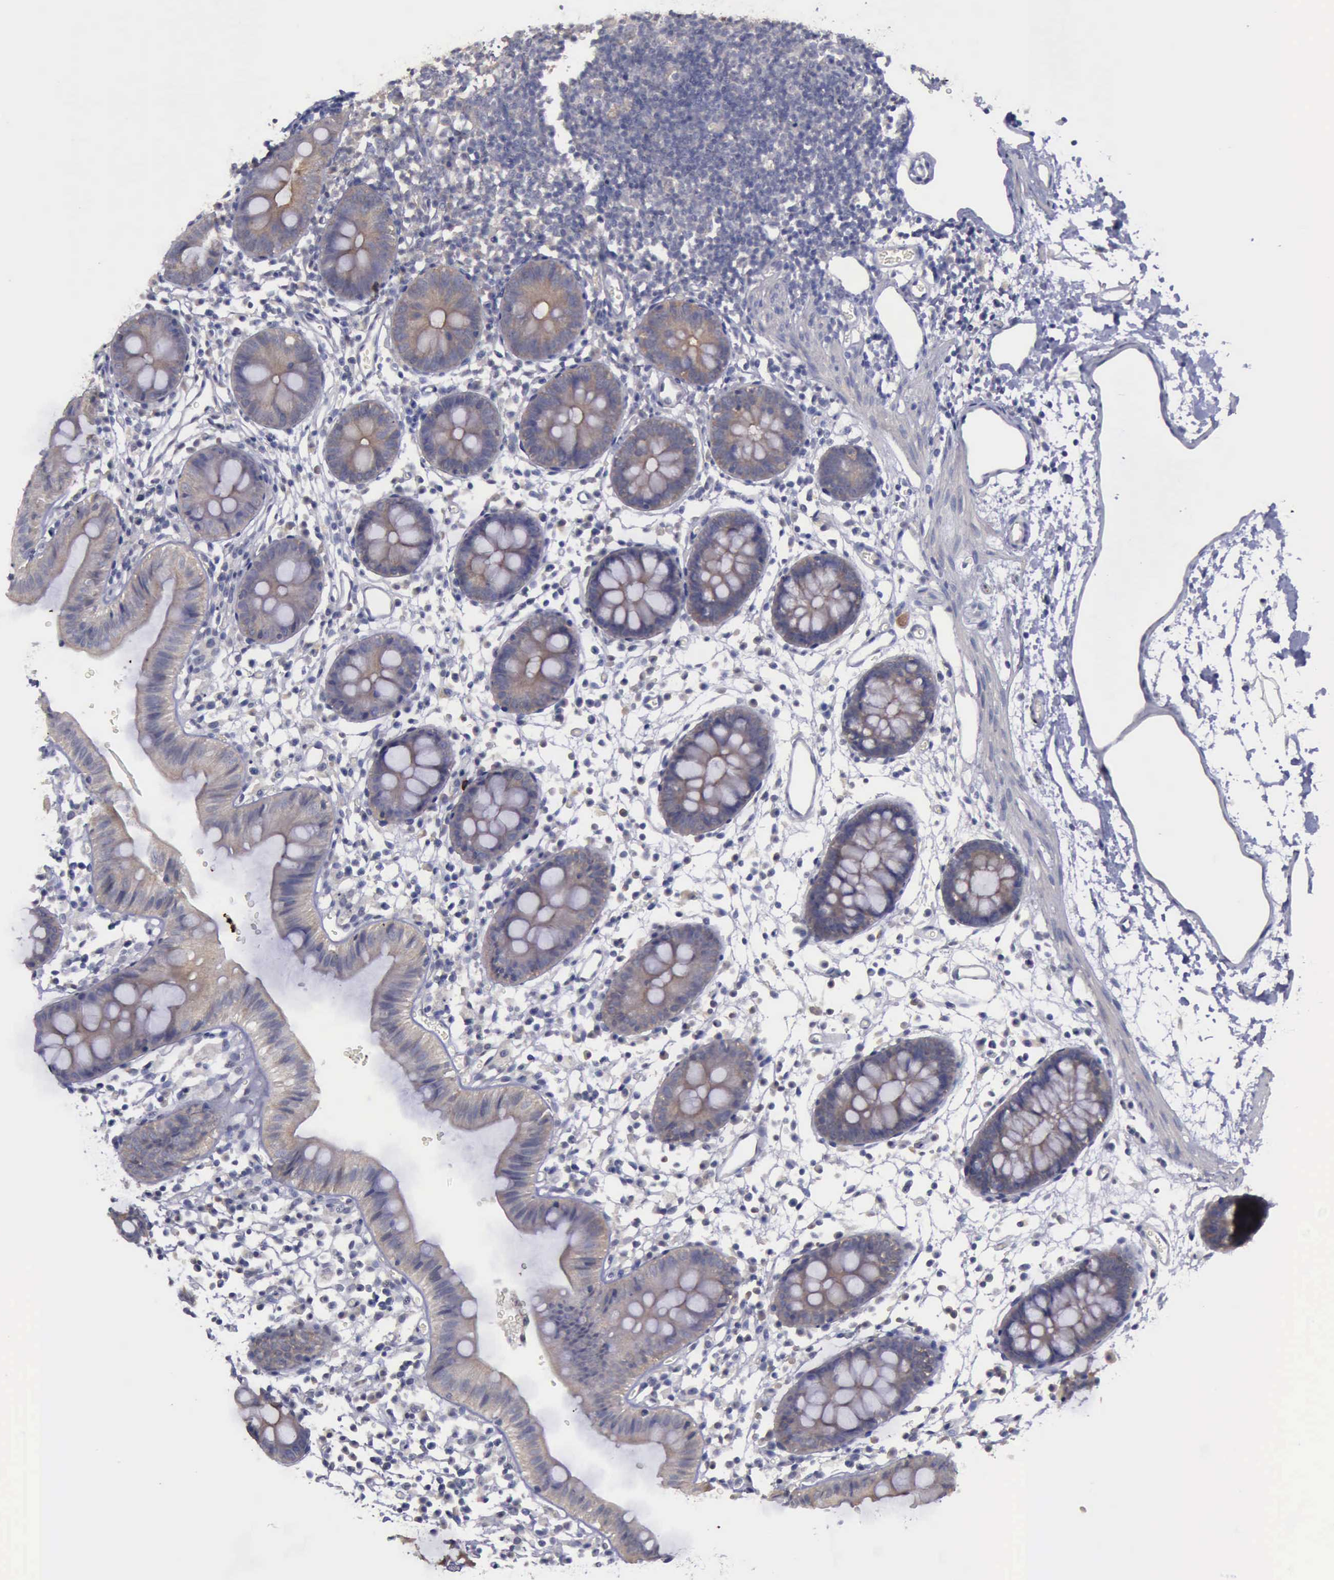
{"staining": {"intensity": "negative", "quantity": "none", "location": "none"}, "tissue": "colon", "cell_type": "Endothelial cells", "image_type": "normal", "snomed": [{"axis": "morphology", "description": "Normal tissue, NOS"}, {"axis": "topography", "description": "Colon"}], "caption": "This is an immunohistochemistry (IHC) micrograph of unremarkable colon. There is no positivity in endothelial cells.", "gene": "PHKA1", "patient": {"sex": "male", "age": 14}}